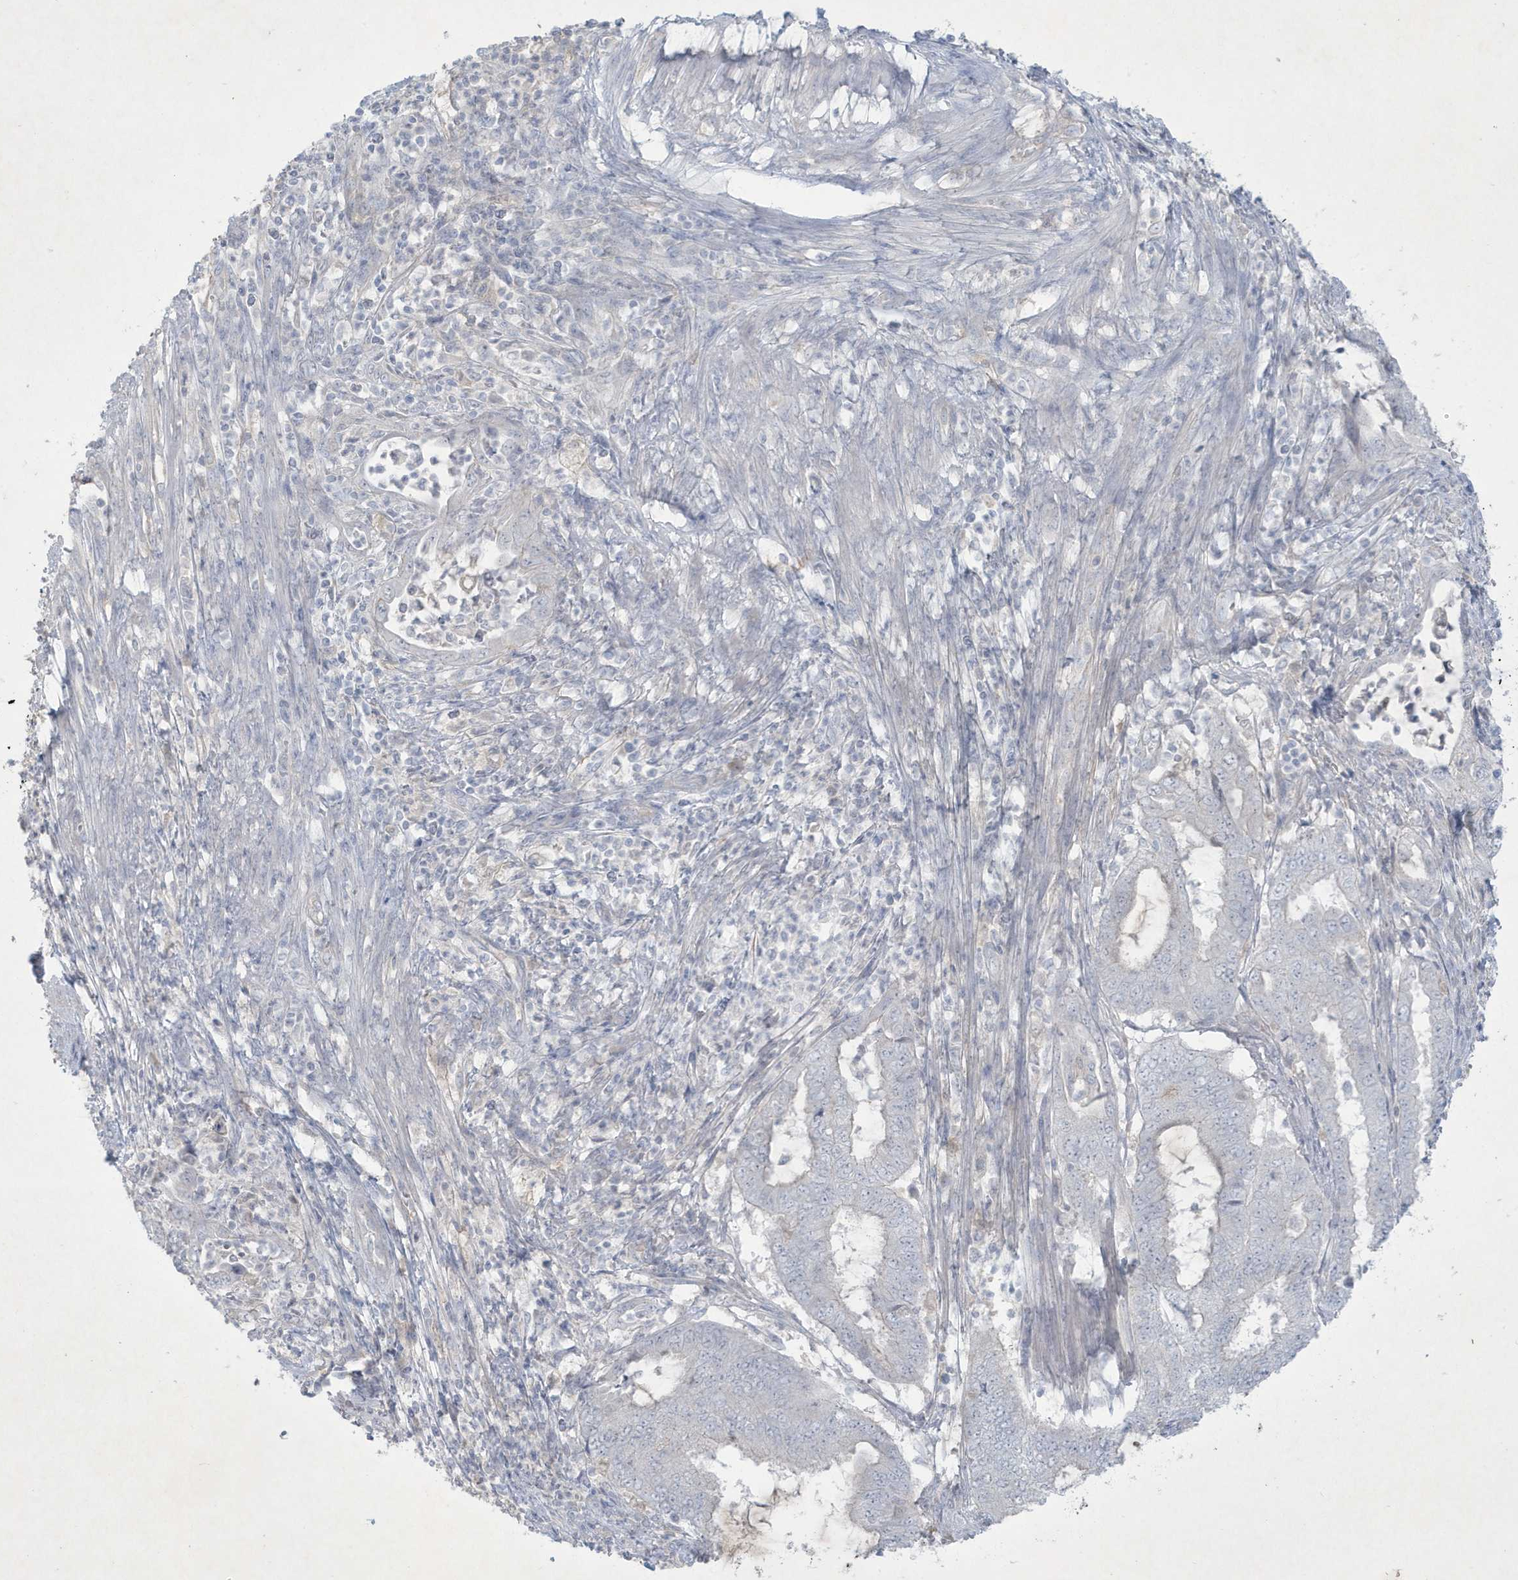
{"staining": {"intensity": "negative", "quantity": "none", "location": "none"}, "tissue": "endometrial cancer", "cell_type": "Tumor cells", "image_type": "cancer", "snomed": [{"axis": "morphology", "description": "Adenocarcinoma, NOS"}, {"axis": "topography", "description": "Endometrium"}], "caption": "The histopathology image reveals no staining of tumor cells in endometrial cancer.", "gene": "CCDC24", "patient": {"sex": "female", "age": 51}}